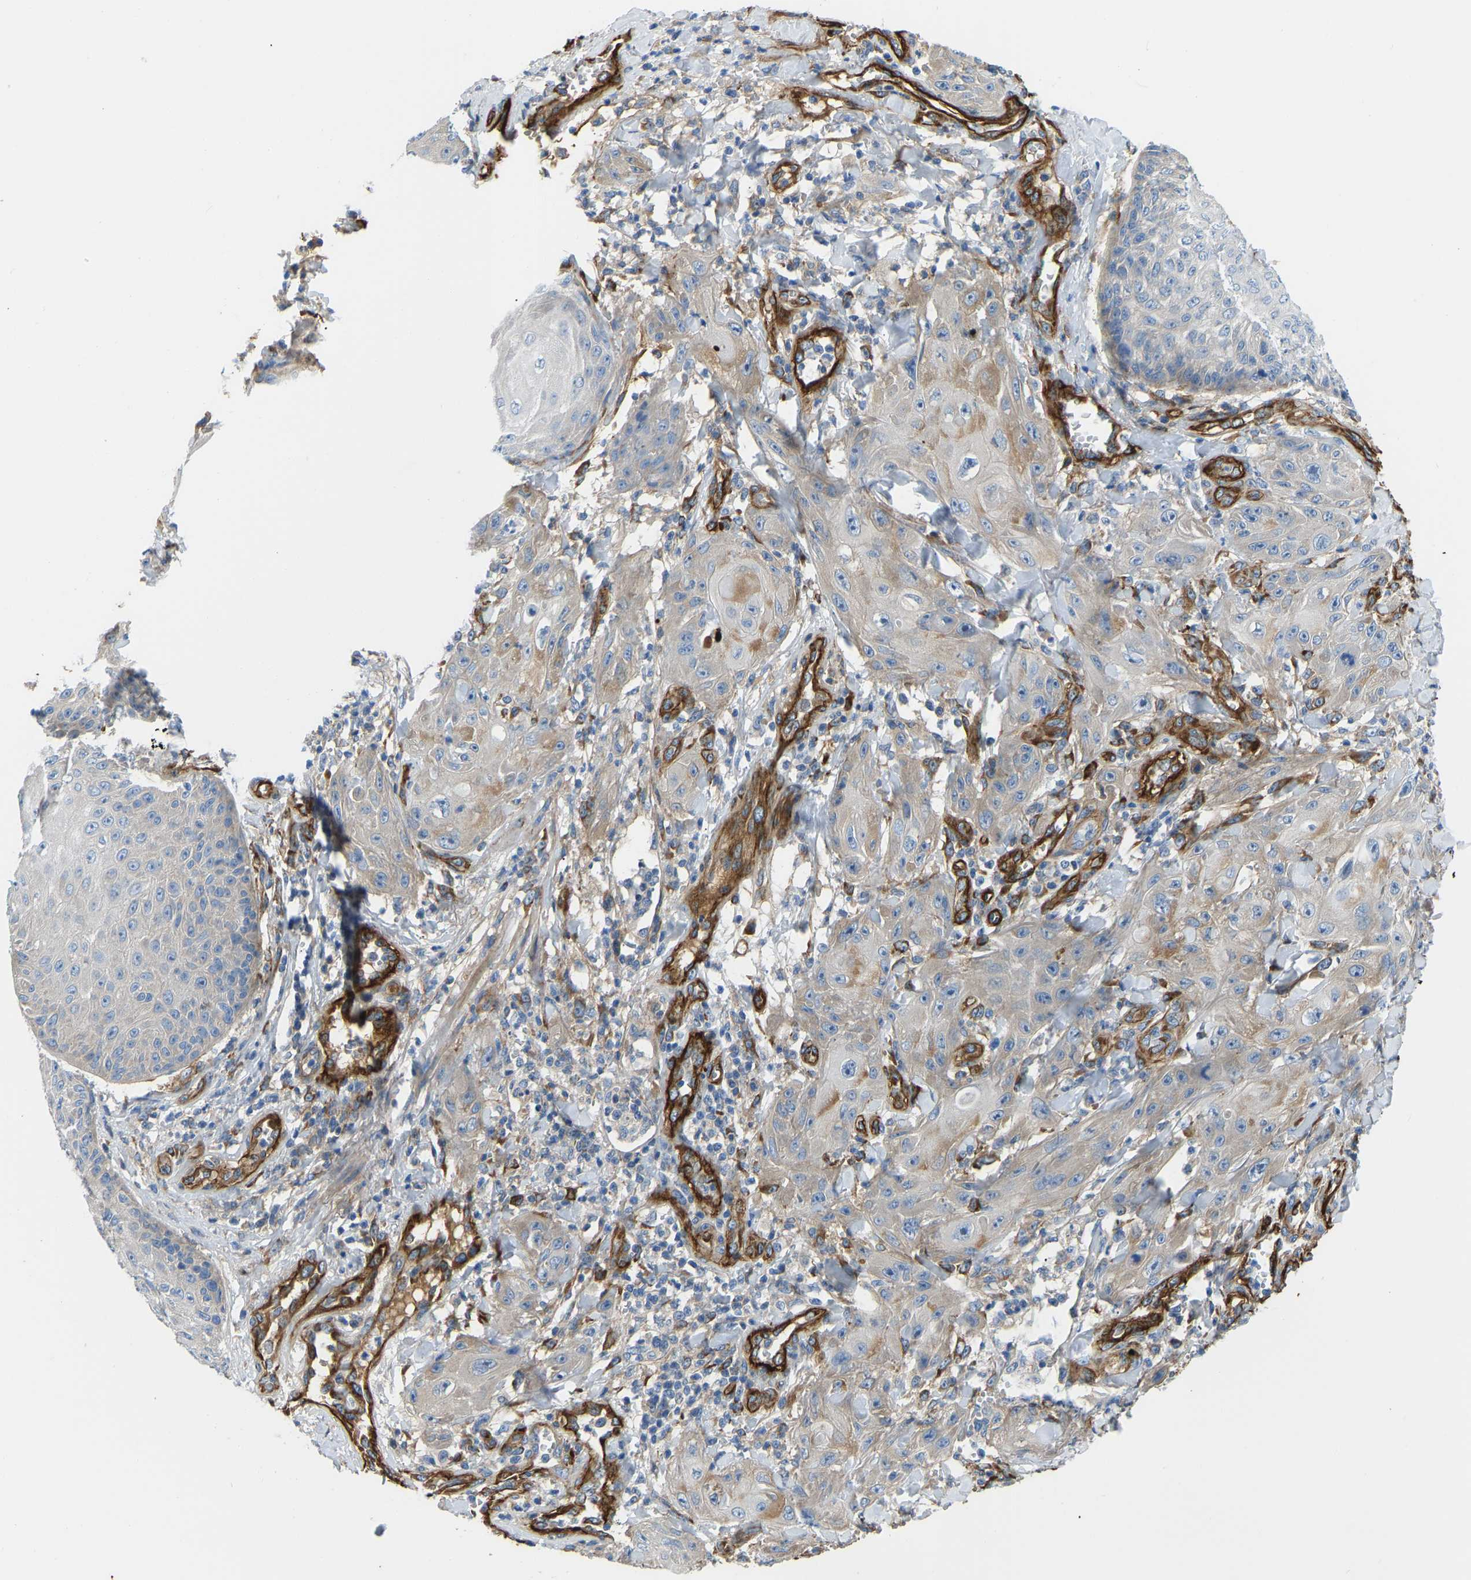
{"staining": {"intensity": "moderate", "quantity": "<25%", "location": "cytoplasmic/membranous"}, "tissue": "skin cancer", "cell_type": "Tumor cells", "image_type": "cancer", "snomed": [{"axis": "morphology", "description": "Squamous cell carcinoma, NOS"}, {"axis": "topography", "description": "Skin"}], "caption": "About <25% of tumor cells in human skin cancer (squamous cell carcinoma) demonstrate moderate cytoplasmic/membranous protein staining as visualized by brown immunohistochemical staining.", "gene": "COL15A1", "patient": {"sex": "male", "age": 74}}